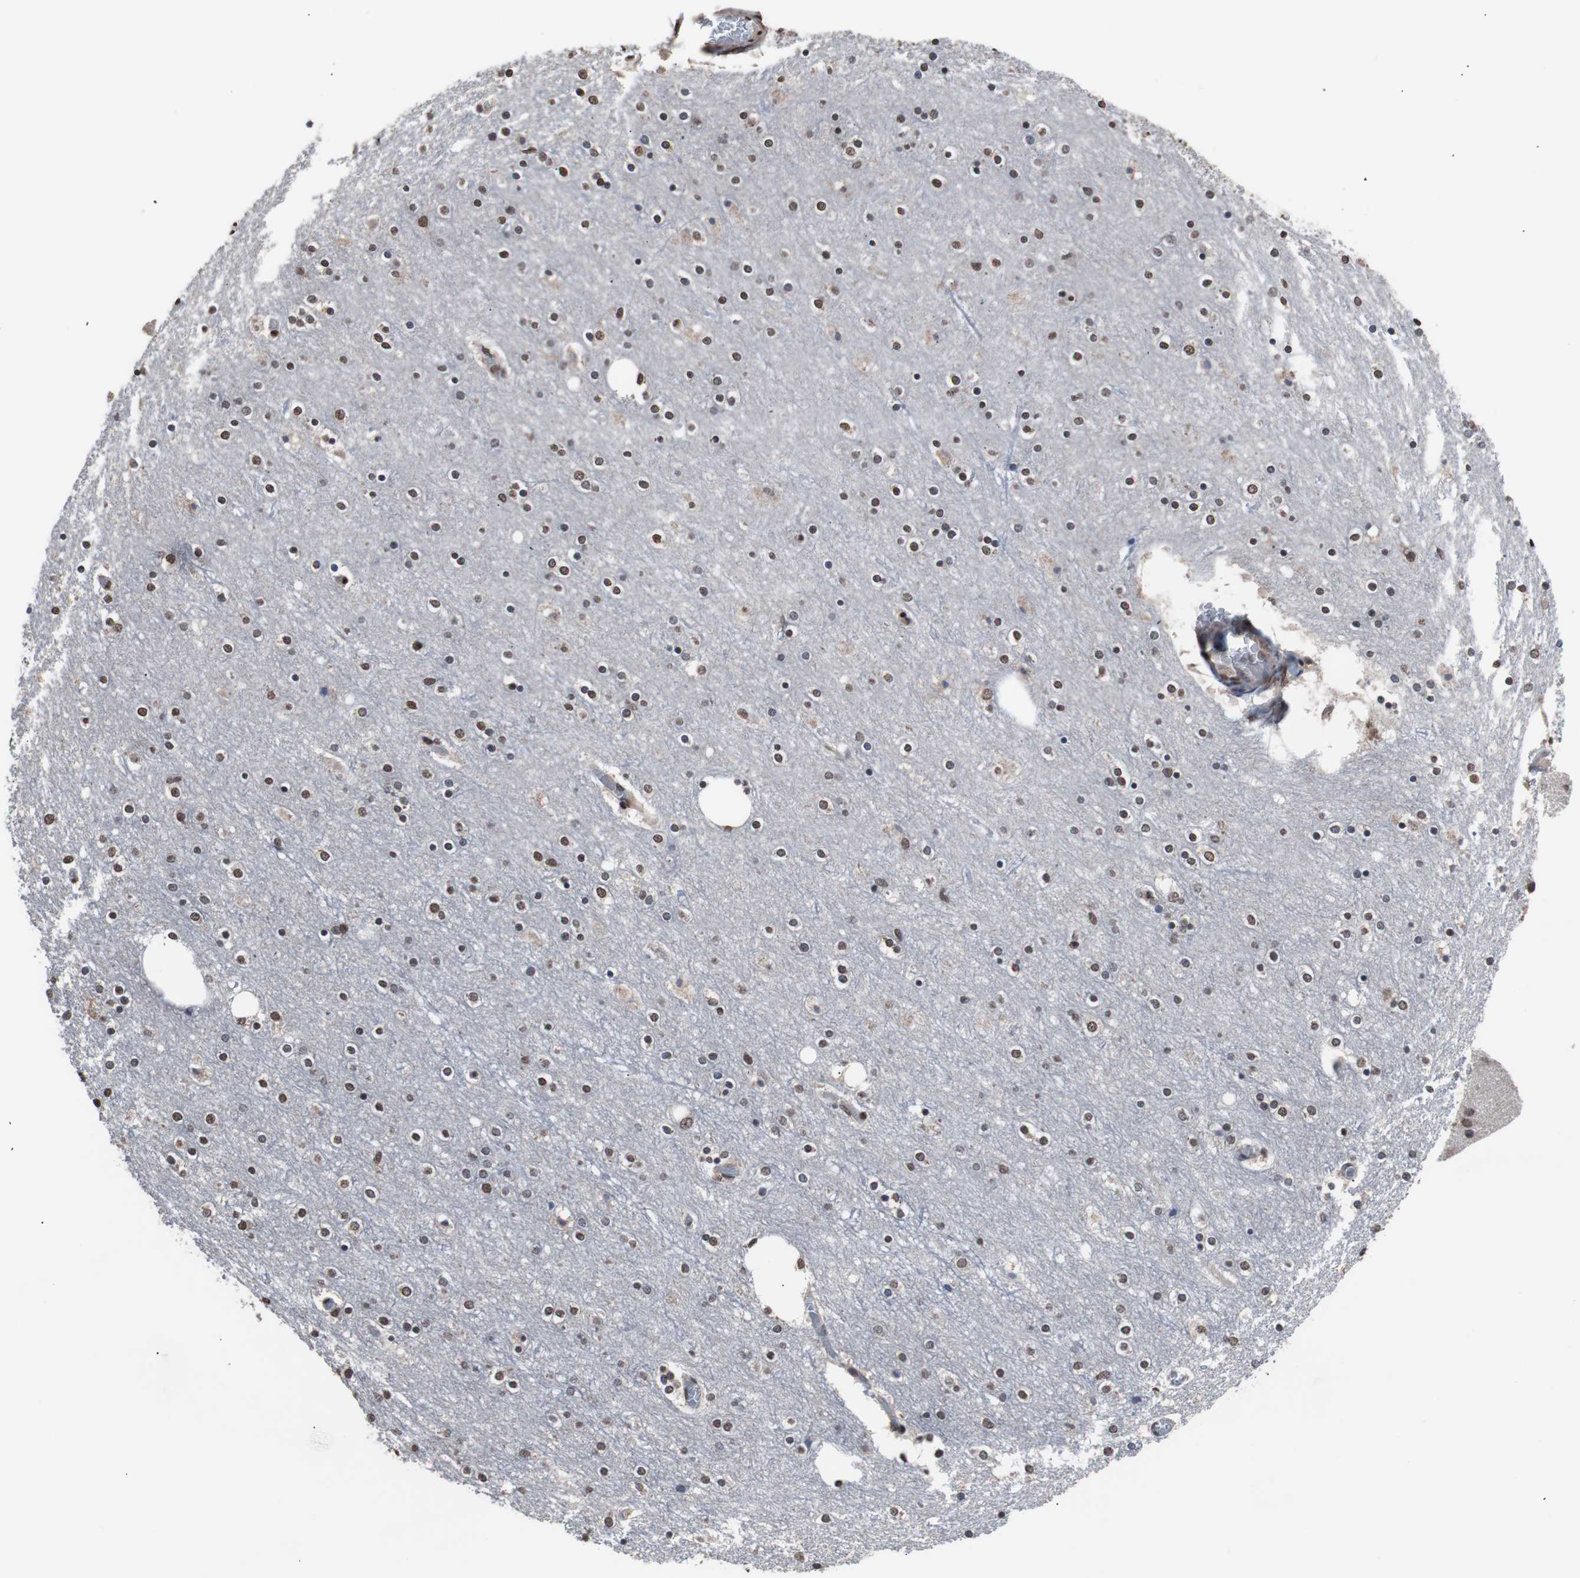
{"staining": {"intensity": "weak", "quantity": "<25%", "location": "nuclear"}, "tissue": "cerebral cortex", "cell_type": "Endothelial cells", "image_type": "normal", "snomed": [{"axis": "morphology", "description": "Normal tissue, NOS"}, {"axis": "topography", "description": "Cerebral cortex"}], "caption": "Immunohistochemistry (IHC) micrograph of normal human cerebral cortex stained for a protein (brown), which demonstrates no positivity in endothelial cells. (Brightfield microscopy of DAB (3,3'-diaminobenzidine) immunohistochemistry at high magnification).", "gene": "MED27", "patient": {"sex": "female", "age": 54}}